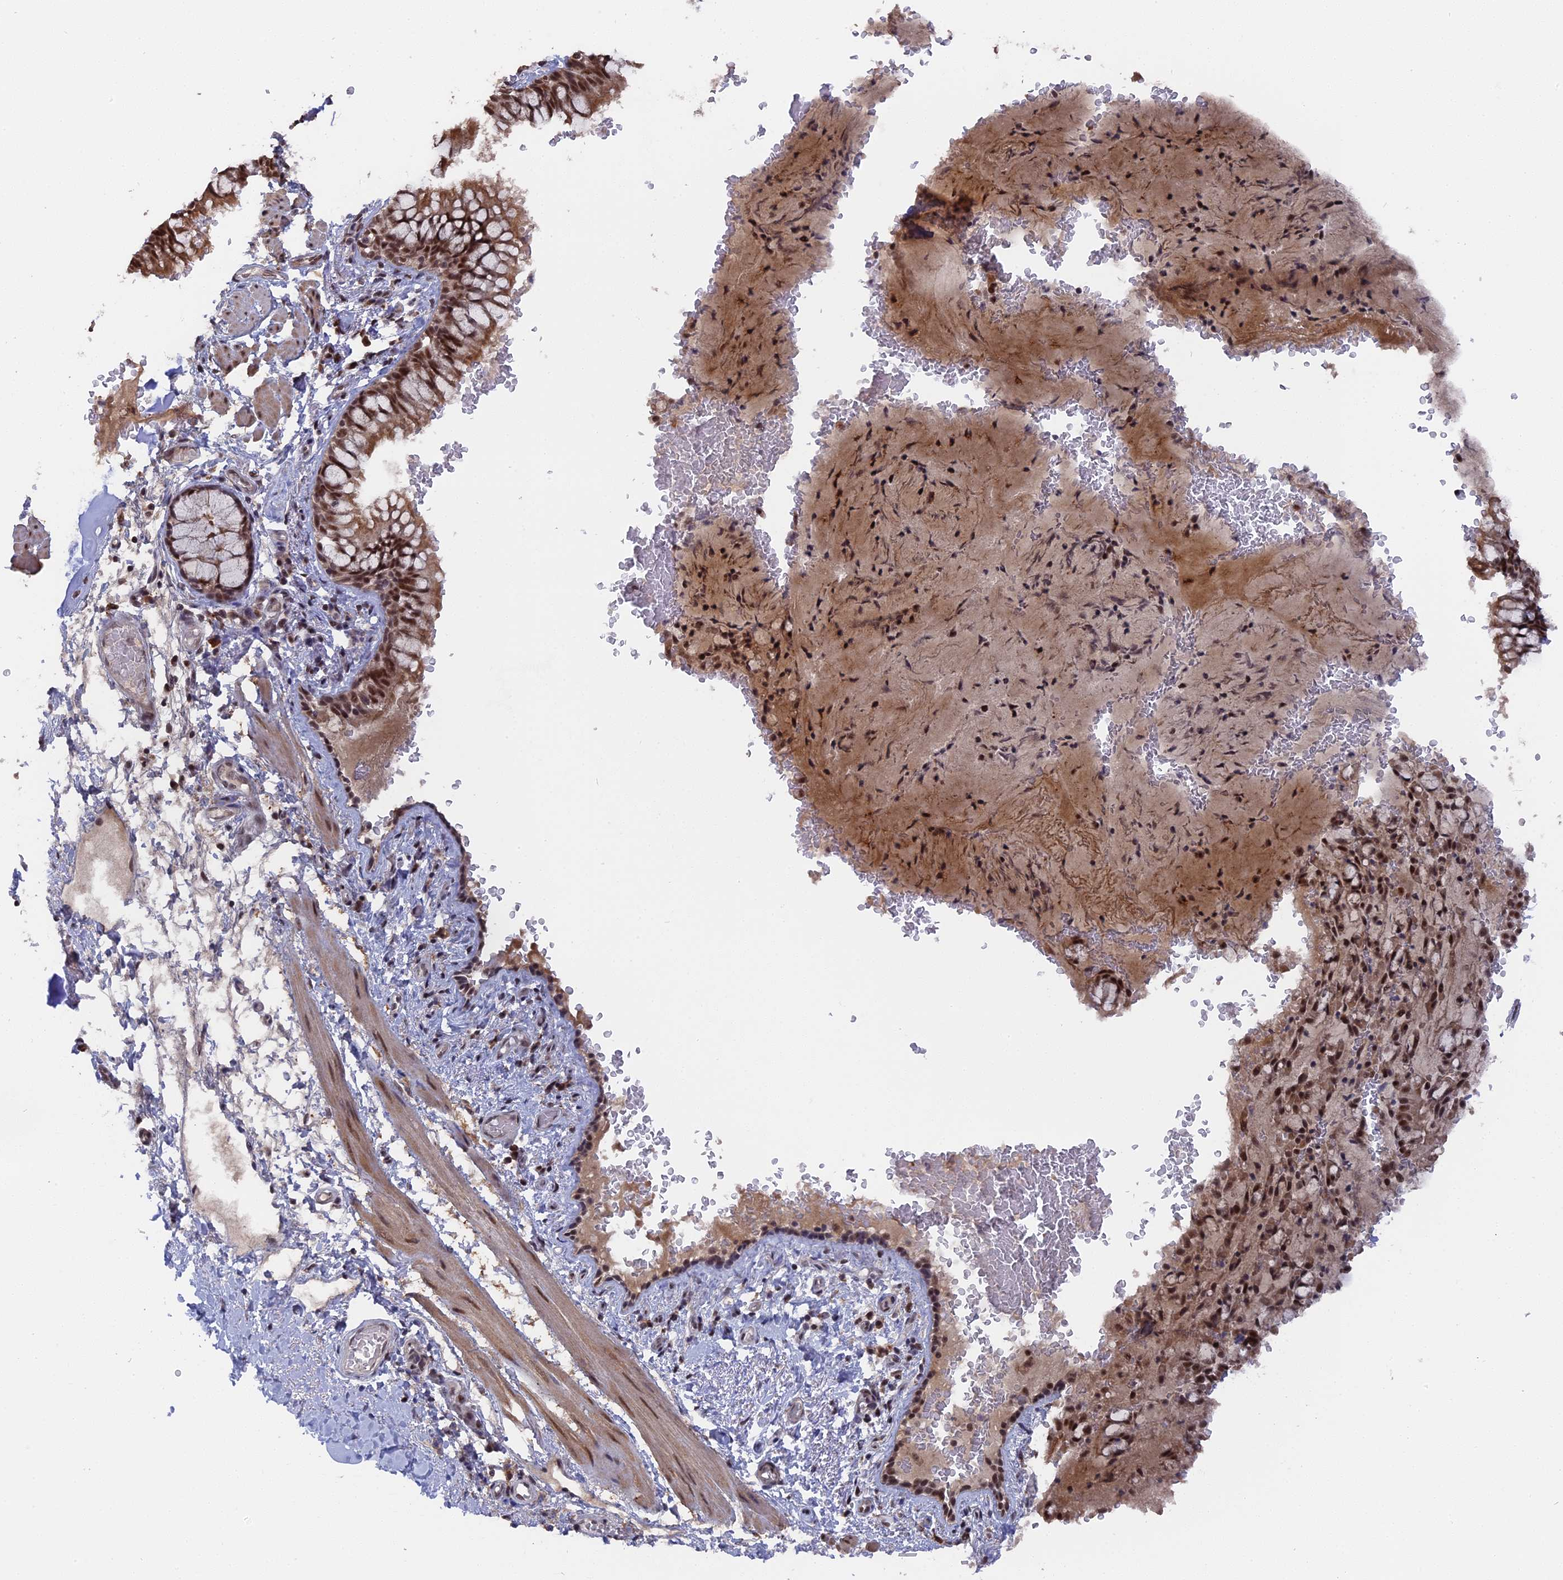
{"staining": {"intensity": "moderate", "quantity": ">75%", "location": "cytoplasmic/membranous,nuclear"}, "tissue": "bronchus", "cell_type": "Respiratory epithelial cells", "image_type": "normal", "snomed": [{"axis": "morphology", "description": "Normal tissue, NOS"}, {"axis": "topography", "description": "Cartilage tissue"}, {"axis": "topography", "description": "Bronchus"}], "caption": "Bronchus stained with DAB (3,3'-diaminobenzidine) IHC demonstrates medium levels of moderate cytoplasmic/membranous,nuclear expression in approximately >75% of respiratory epithelial cells.", "gene": "SF3A2", "patient": {"sex": "female", "age": 36}}